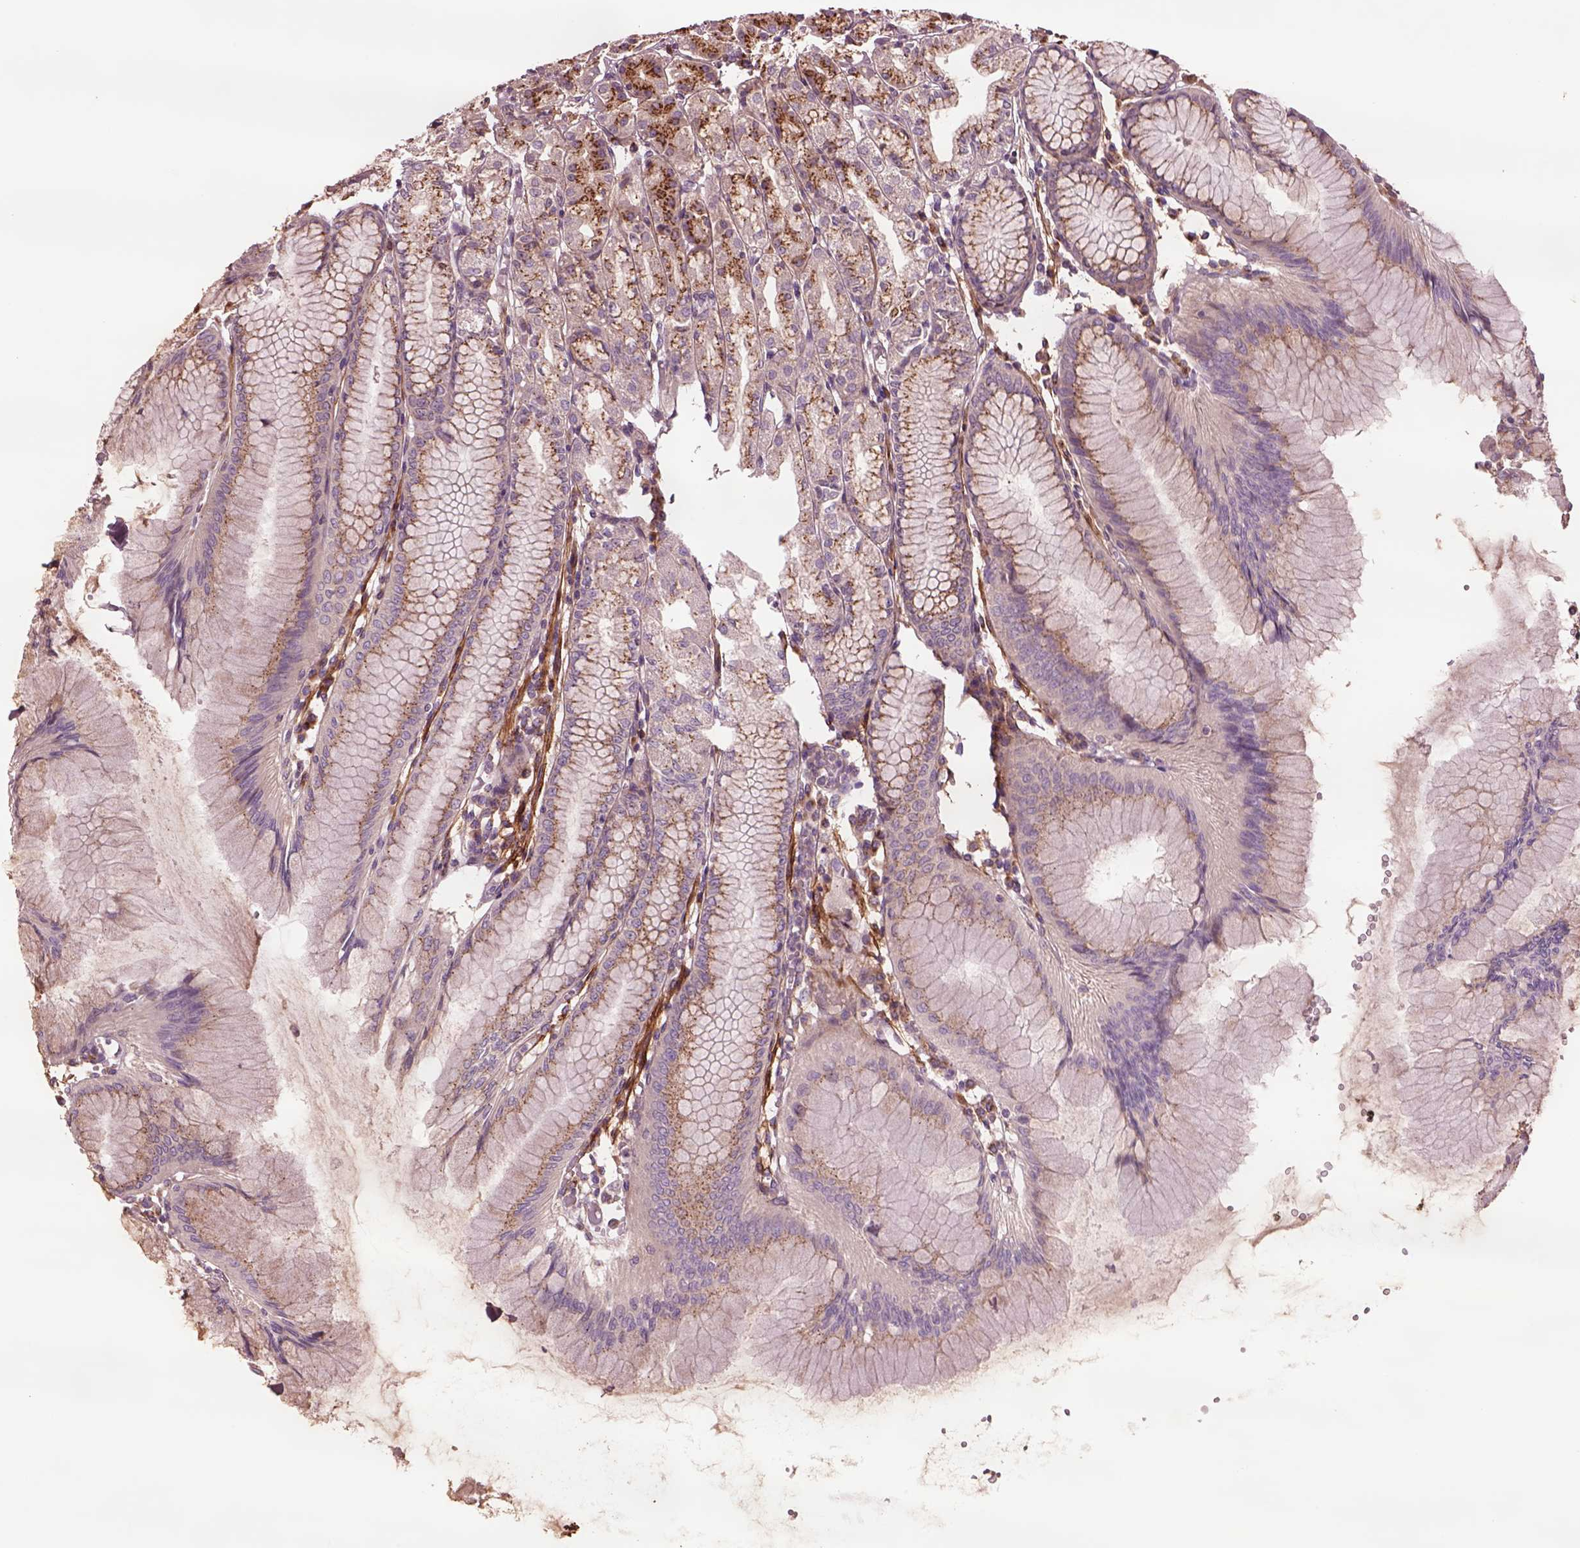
{"staining": {"intensity": "strong", "quantity": ">75%", "location": "cytoplasmic/membranous"}, "tissue": "stomach", "cell_type": "Glandular cells", "image_type": "normal", "snomed": [{"axis": "morphology", "description": "Normal tissue, NOS"}, {"axis": "topography", "description": "Stomach"}], "caption": "Strong cytoplasmic/membranous protein expression is seen in about >75% of glandular cells in stomach. (DAB (3,3'-diaminobenzidine) IHC, brown staining for protein, blue staining for nuclei).", "gene": "SEC23A", "patient": {"sex": "female", "age": 57}}